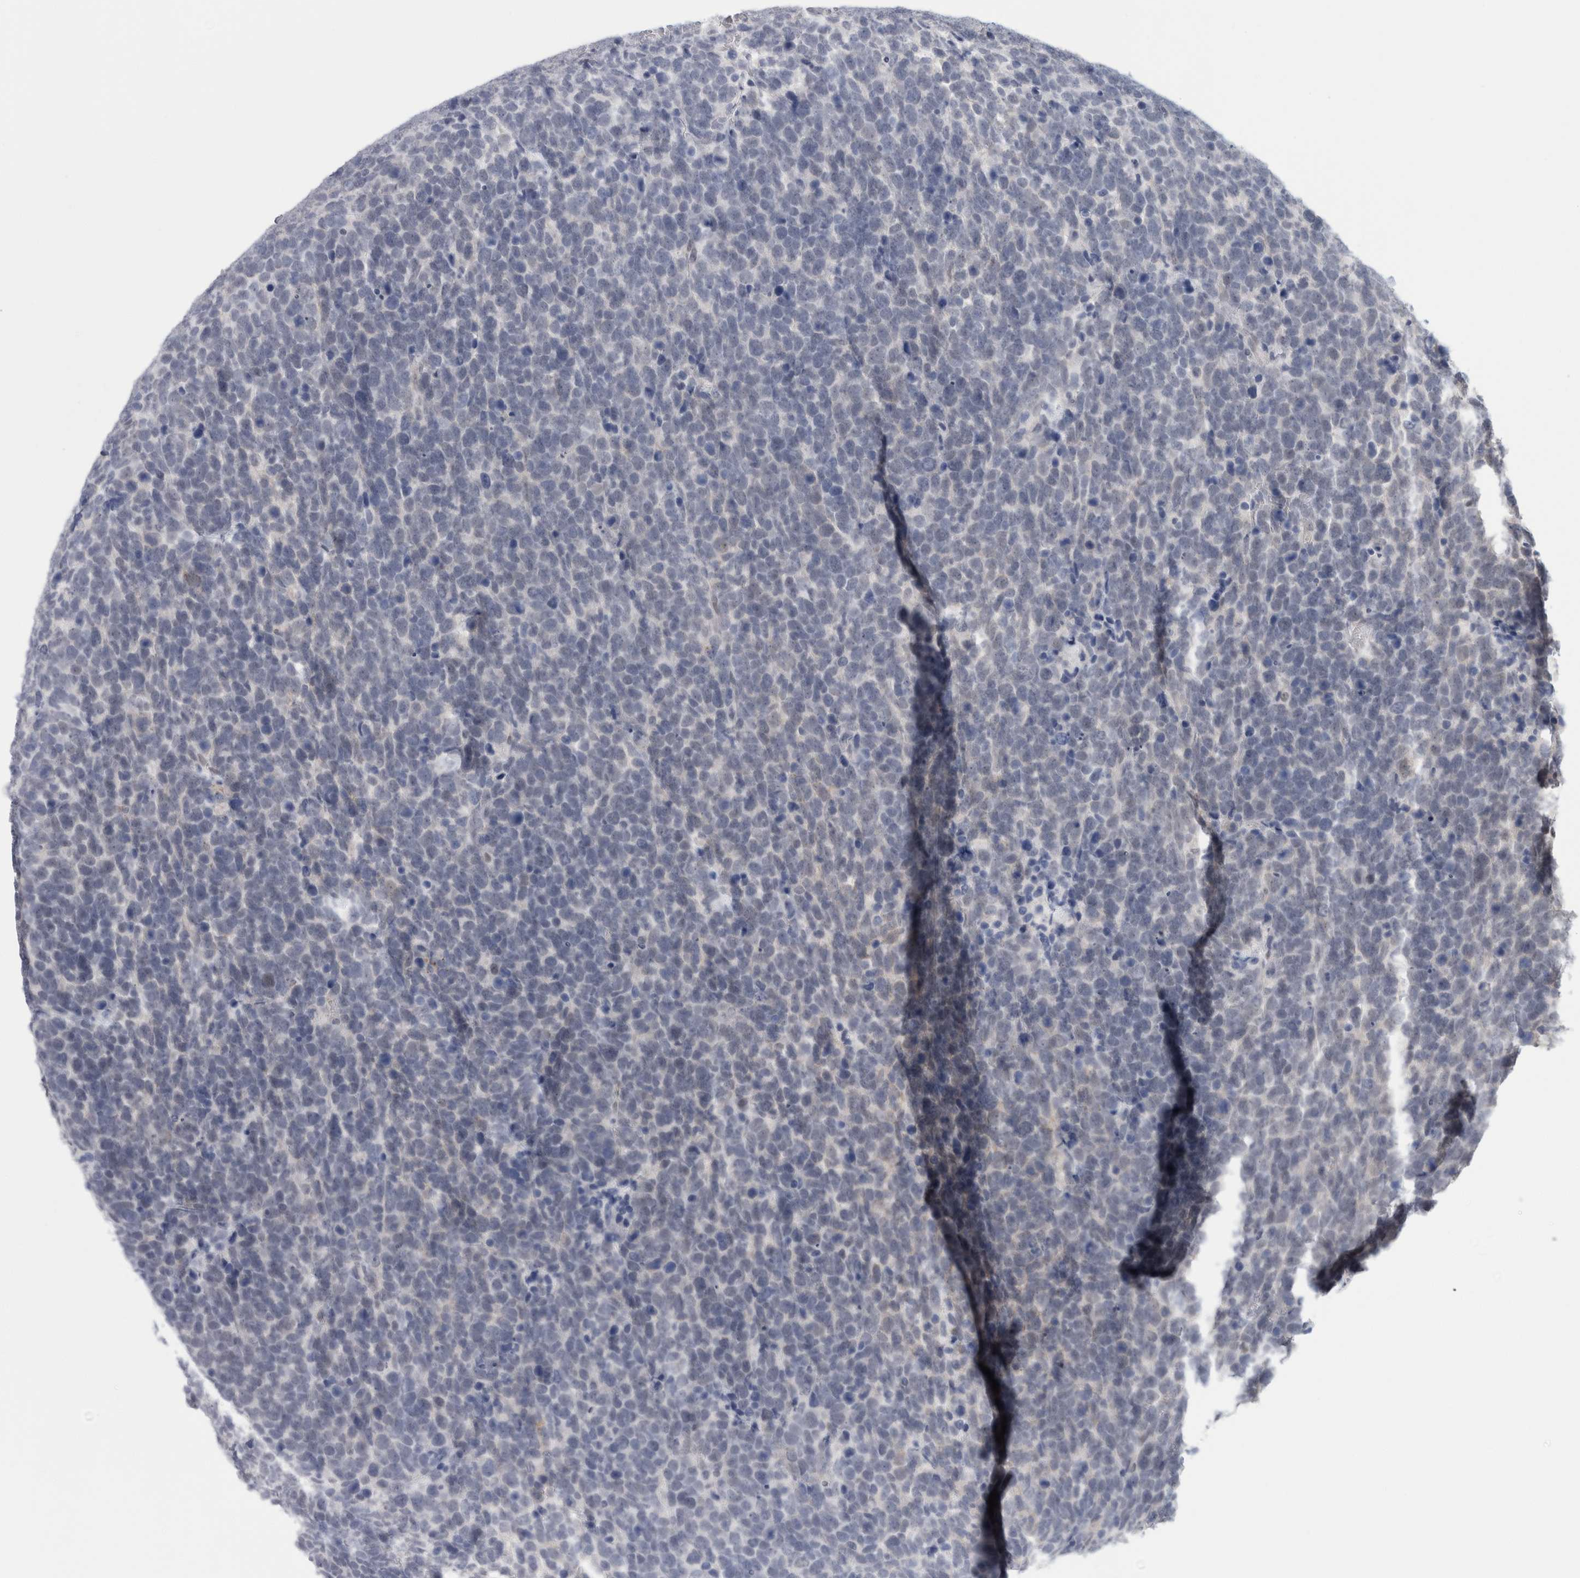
{"staining": {"intensity": "negative", "quantity": "none", "location": "none"}, "tissue": "urothelial cancer", "cell_type": "Tumor cells", "image_type": "cancer", "snomed": [{"axis": "morphology", "description": "Urothelial carcinoma, High grade"}, {"axis": "topography", "description": "Urinary bladder"}], "caption": "A histopathology image of urothelial cancer stained for a protein shows no brown staining in tumor cells.", "gene": "NIPA1", "patient": {"sex": "female", "age": 82}}